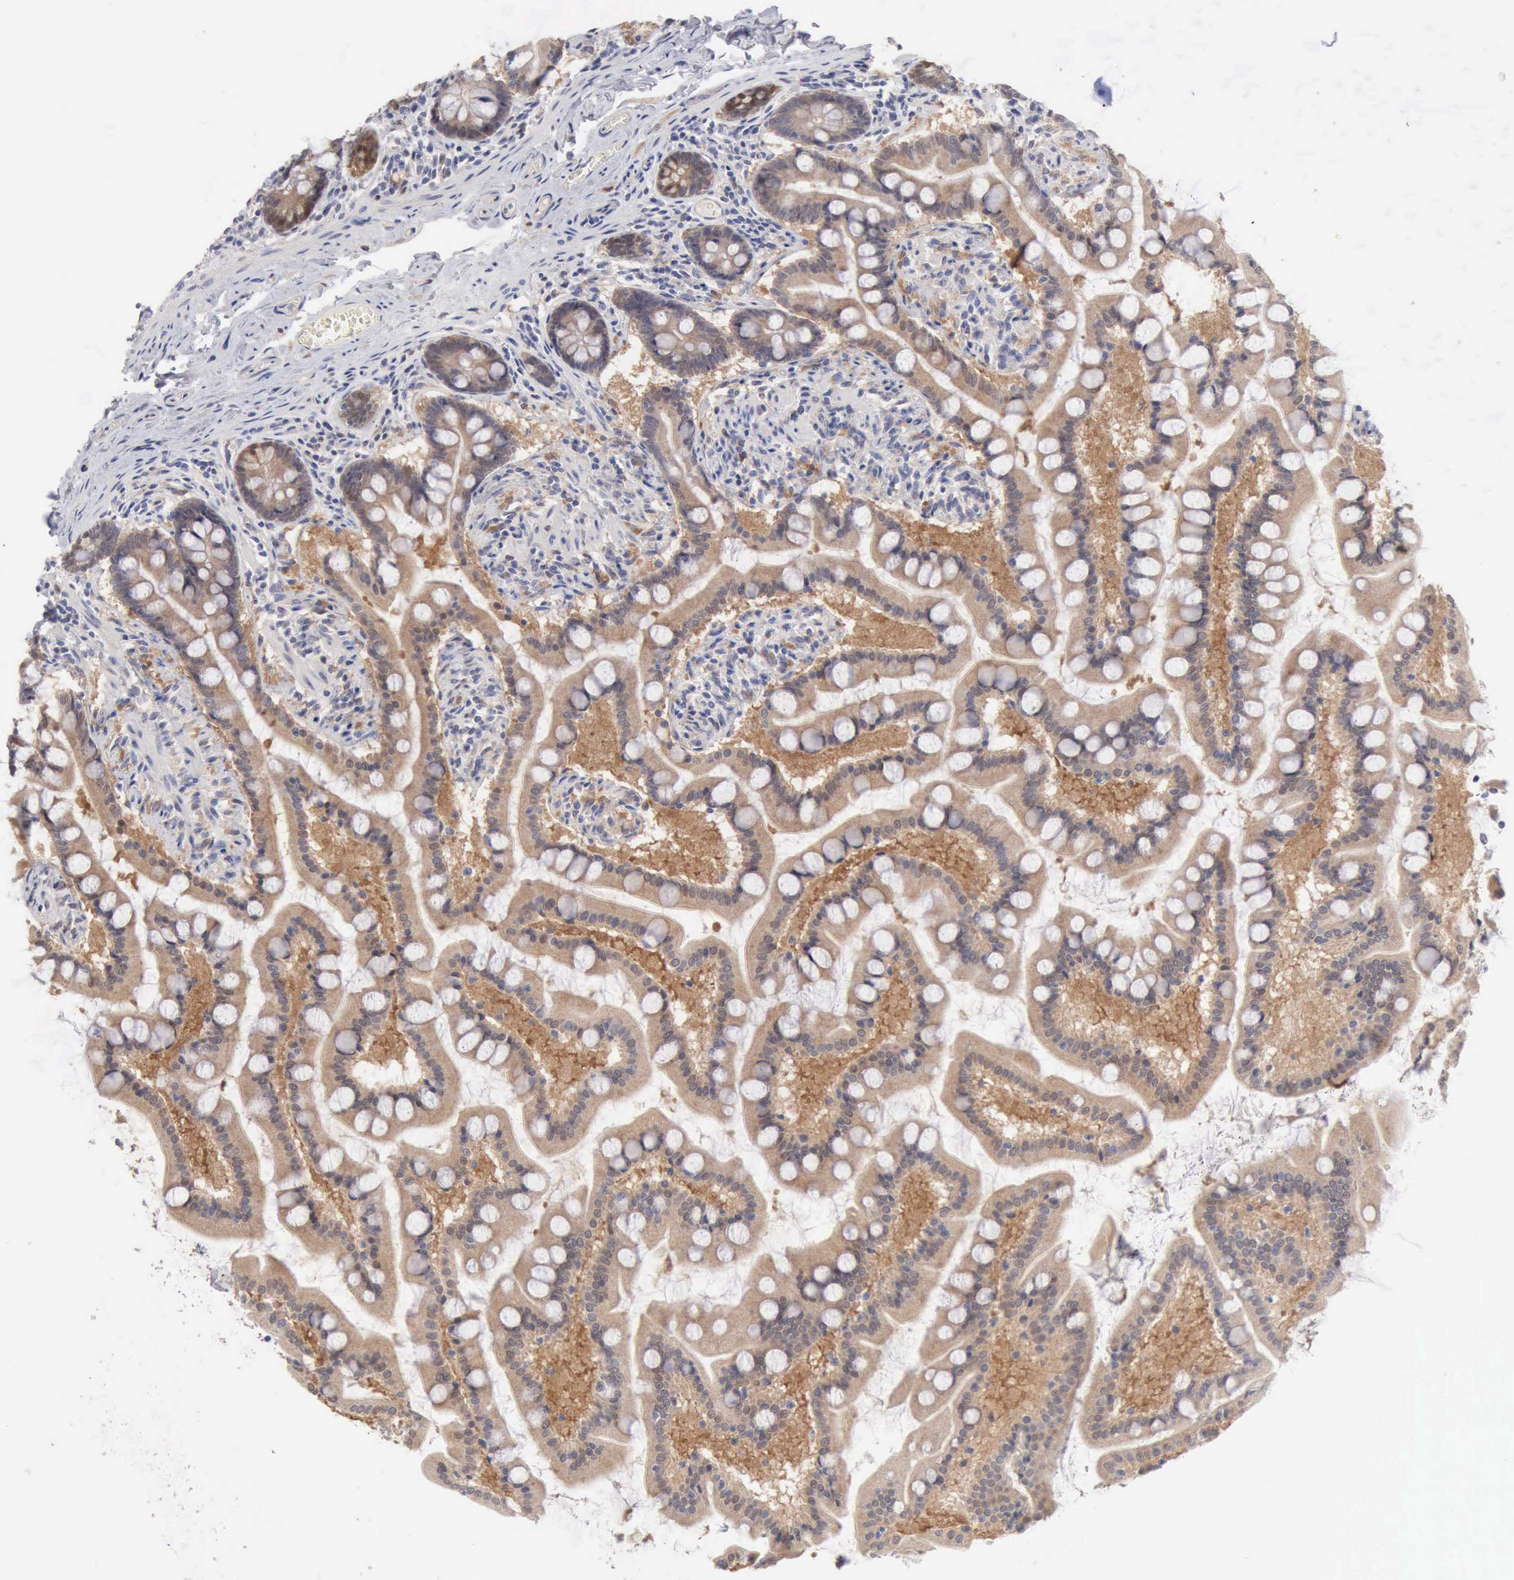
{"staining": {"intensity": "moderate", "quantity": "25%-75%", "location": "cytoplasmic/membranous"}, "tissue": "small intestine", "cell_type": "Glandular cells", "image_type": "normal", "snomed": [{"axis": "morphology", "description": "Normal tissue, NOS"}, {"axis": "topography", "description": "Small intestine"}], "caption": "IHC micrograph of unremarkable small intestine: human small intestine stained using immunohistochemistry shows medium levels of moderate protein expression localized specifically in the cytoplasmic/membranous of glandular cells, appearing as a cytoplasmic/membranous brown color.", "gene": "PTGR2", "patient": {"sex": "male", "age": 41}}